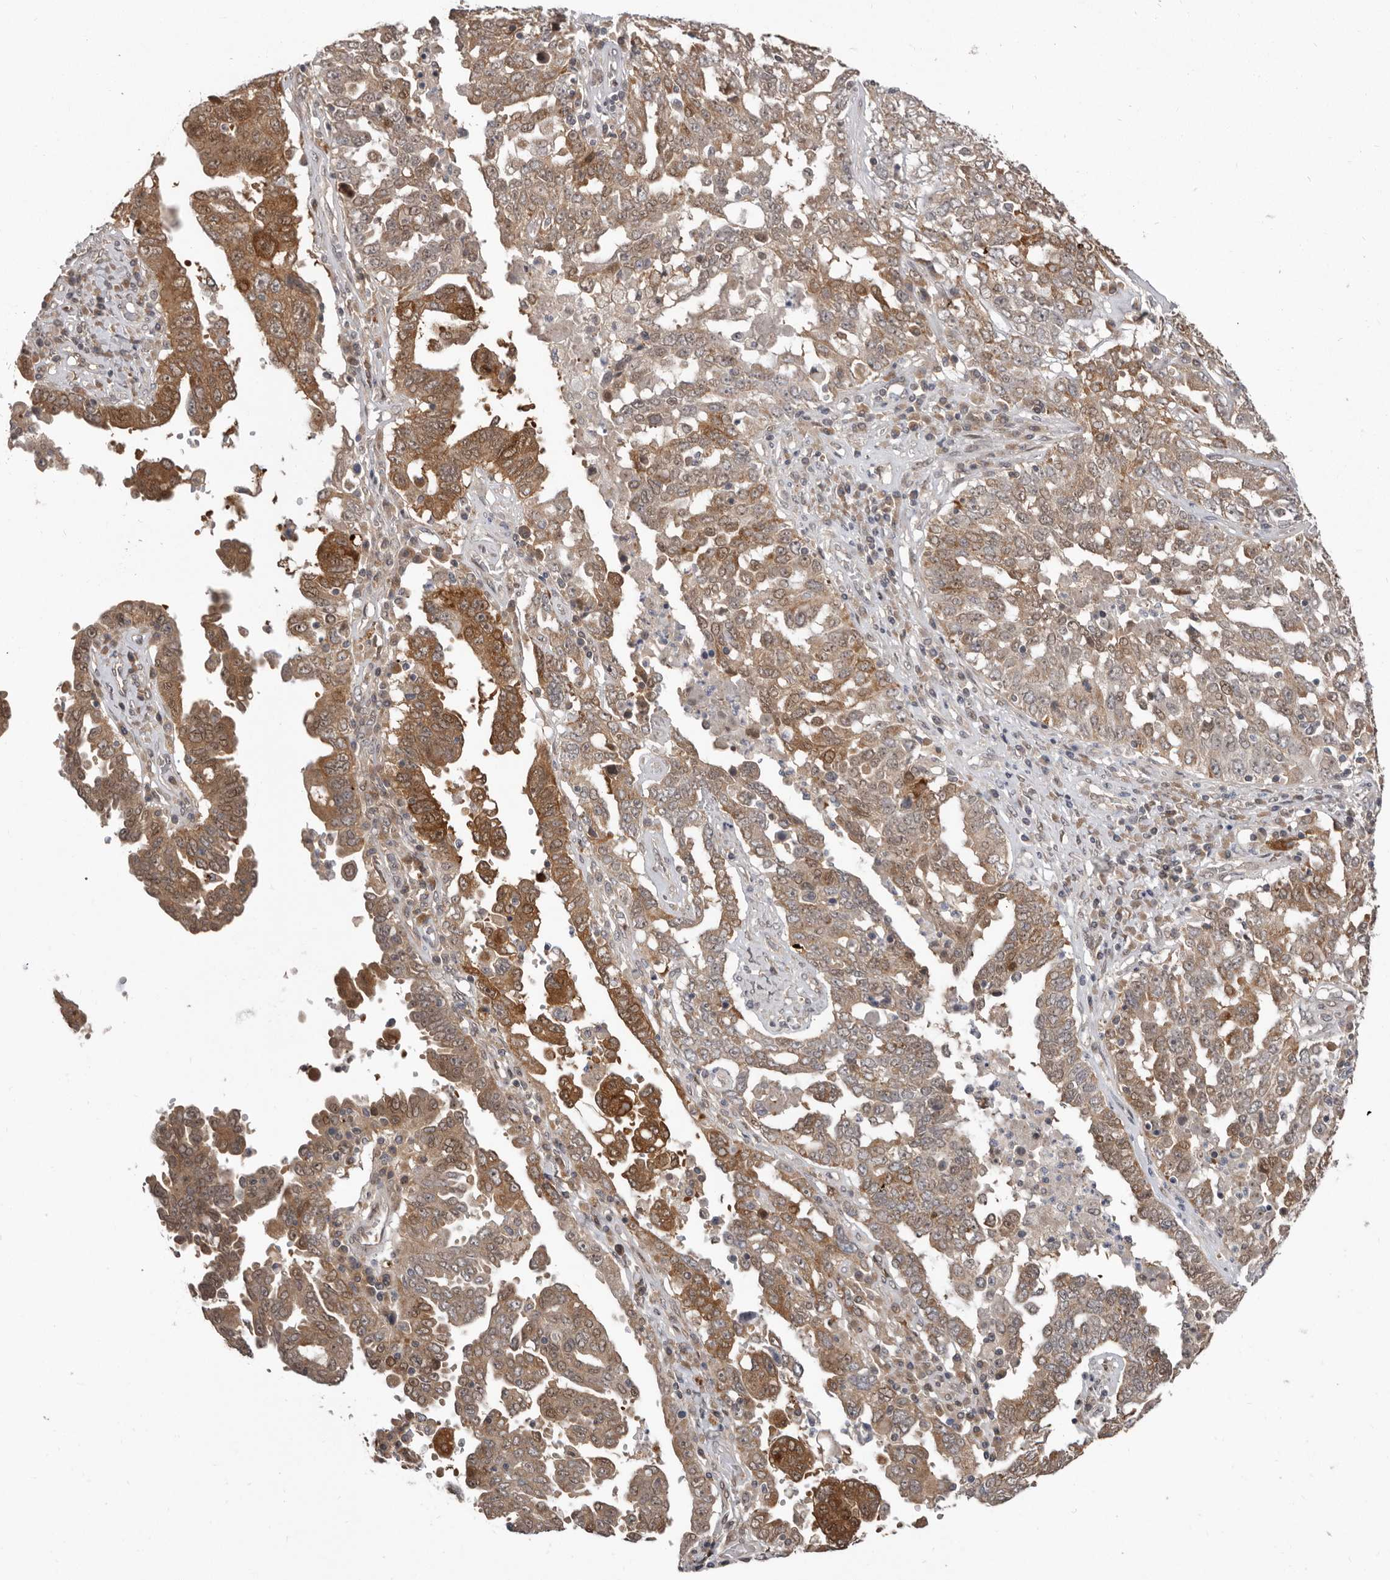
{"staining": {"intensity": "moderate", "quantity": ">75%", "location": "cytoplasmic/membranous,nuclear"}, "tissue": "ovarian cancer", "cell_type": "Tumor cells", "image_type": "cancer", "snomed": [{"axis": "morphology", "description": "Carcinoma, endometroid"}, {"axis": "topography", "description": "Ovary"}], "caption": "Immunohistochemistry (IHC) histopathology image of human ovarian endometroid carcinoma stained for a protein (brown), which reveals medium levels of moderate cytoplasmic/membranous and nuclear expression in approximately >75% of tumor cells.", "gene": "BAD", "patient": {"sex": "female", "age": 62}}